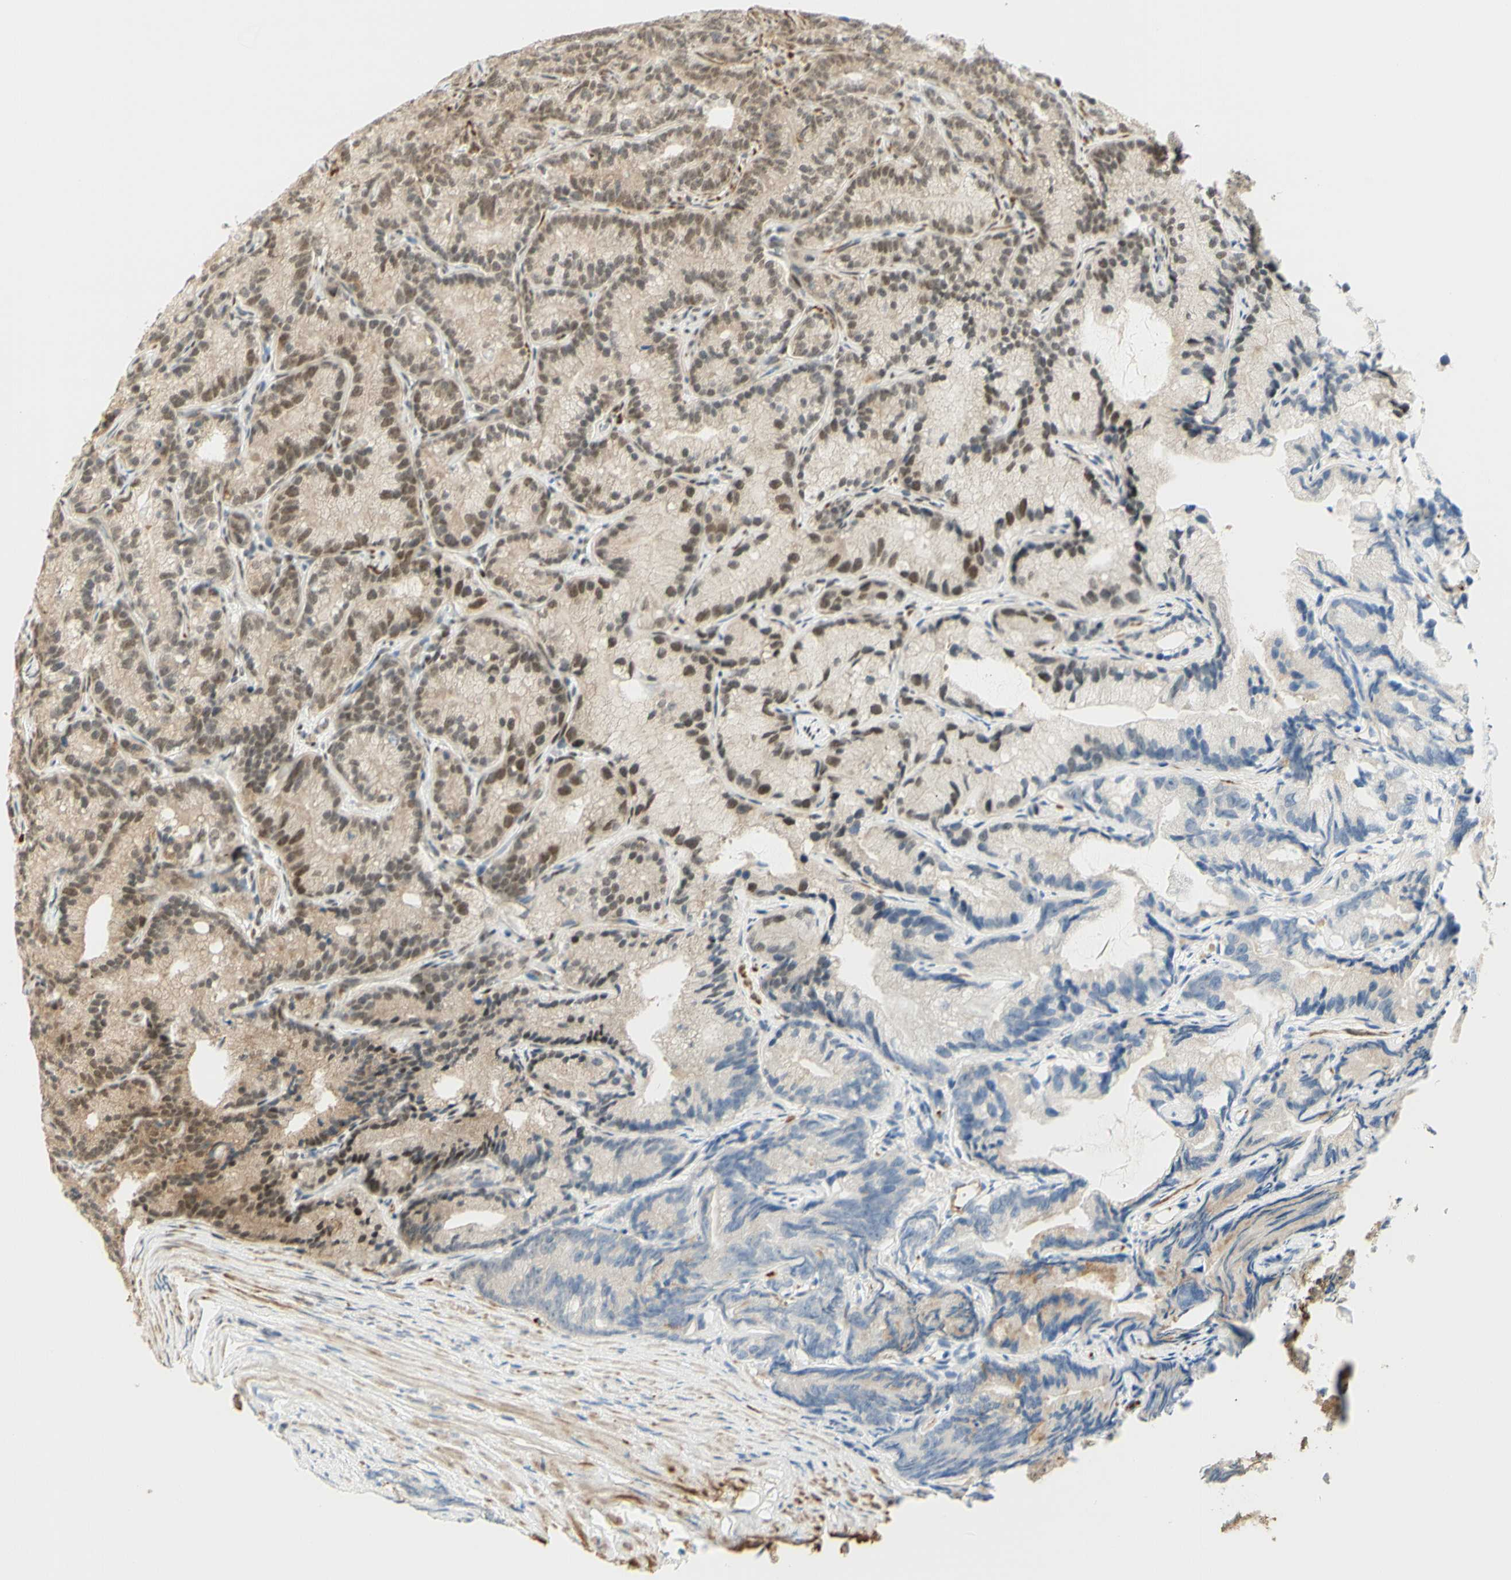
{"staining": {"intensity": "moderate", "quantity": ">75%", "location": "nuclear"}, "tissue": "prostate cancer", "cell_type": "Tumor cells", "image_type": "cancer", "snomed": [{"axis": "morphology", "description": "Adenocarcinoma, Low grade"}, {"axis": "topography", "description": "Prostate"}], "caption": "Immunohistochemistry (IHC) (DAB (3,3'-diaminobenzidine)) staining of human prostate cancer (low-grade adenocarcinoma) shows moderate nuclear protein positivity in approximately >75% of tumor cells.", "gene": "DDX1", "patient": {"sex": "male", "age": 89}}